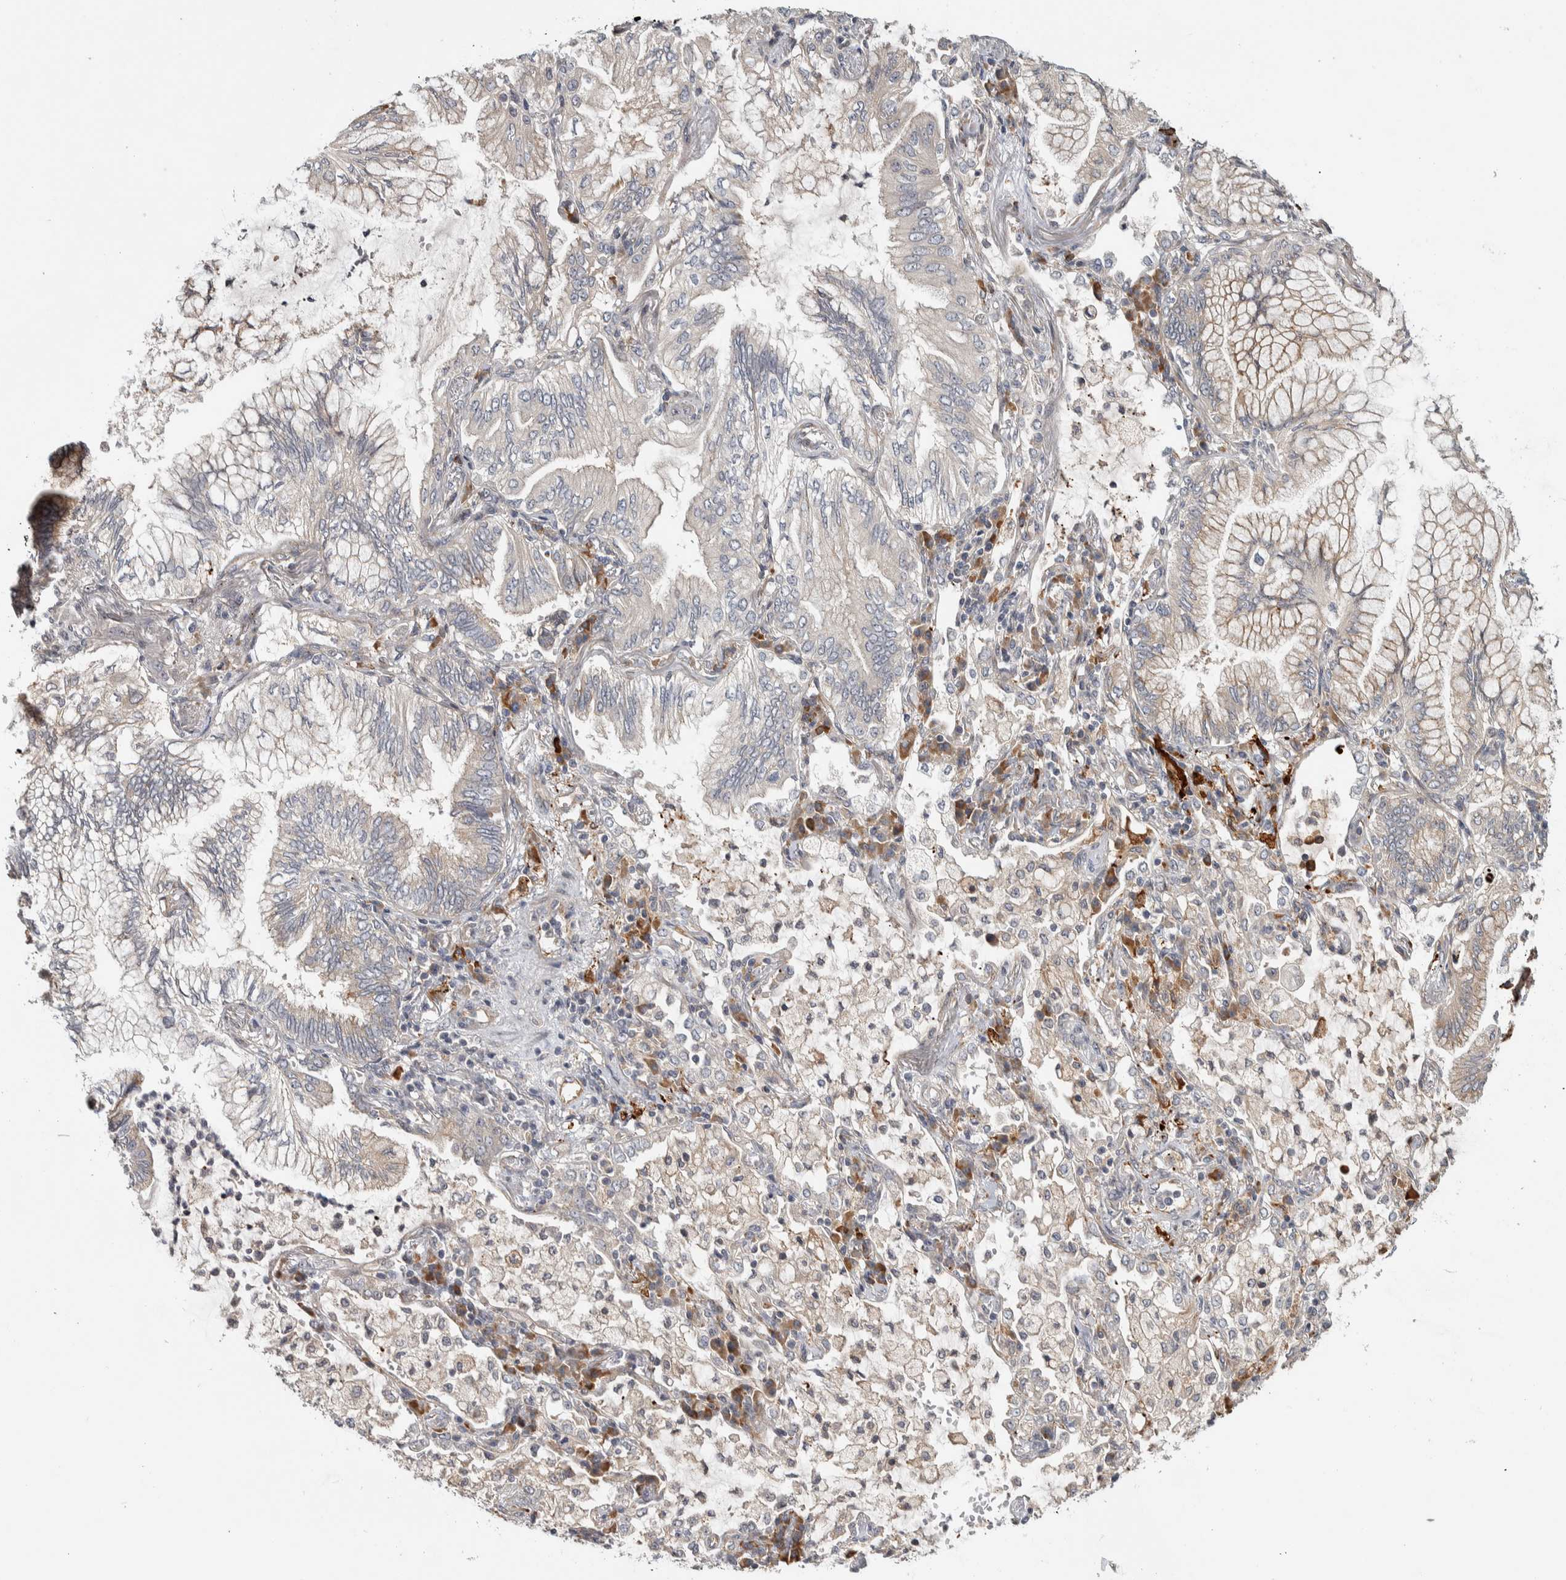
{"staining": {"intensity": "weak", "quantity": "<25%", "location": "cytoplasmic/membranous"}, "tissue": "lung cancer", "cell_type": "Tumor cells", "image_type": "cancer", "snomed": [{"axis": "morphology", "description": "Adenocarcinoma, NOS"}, {"axis": "topography", "description": "Lung"}], "caption": "The immunohistochemistry histopathology image has no significant staining in tumor cells of lung cancer (adenocarcinoma) tissue.", "gene": "TBC1D31", "patient": {"sex": "female", "age": 70}}